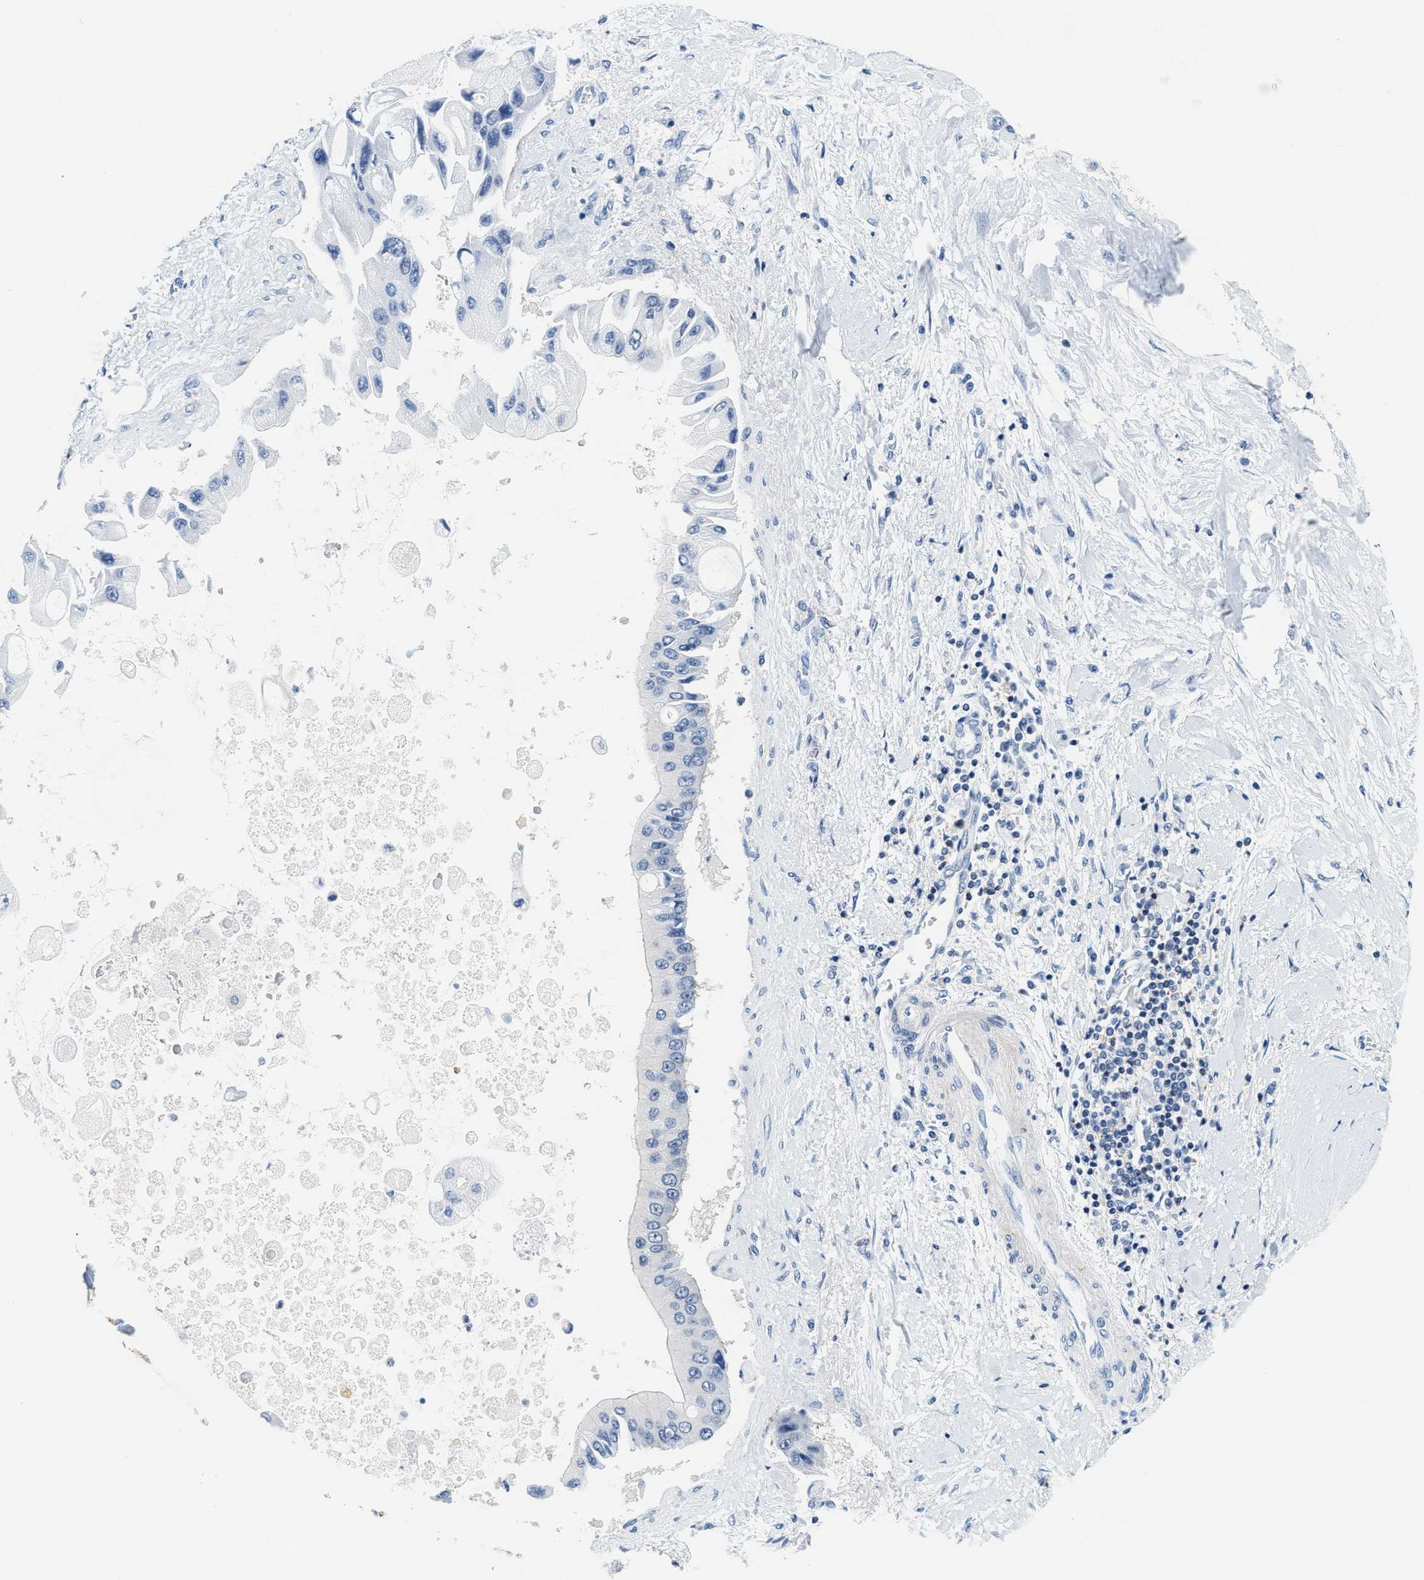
{"staining": {"intensity": "negative", "quantity": "none", "location": "none"}, "tissue": "liver cancer", "cell_type": "Tumor cells", "image_type": "cancer", "snomed": [{"axis": "morphology", "description": "Cholangiocarcinoma"}, {"axis": "topography", "description": "Liver"}], "caption": "Protein analysis of cholangiocarcinoma (liver) displays no significant expression in tumor cells.", "gene": "SAMD9", "patient": {"sex": "male", "age": 50}}